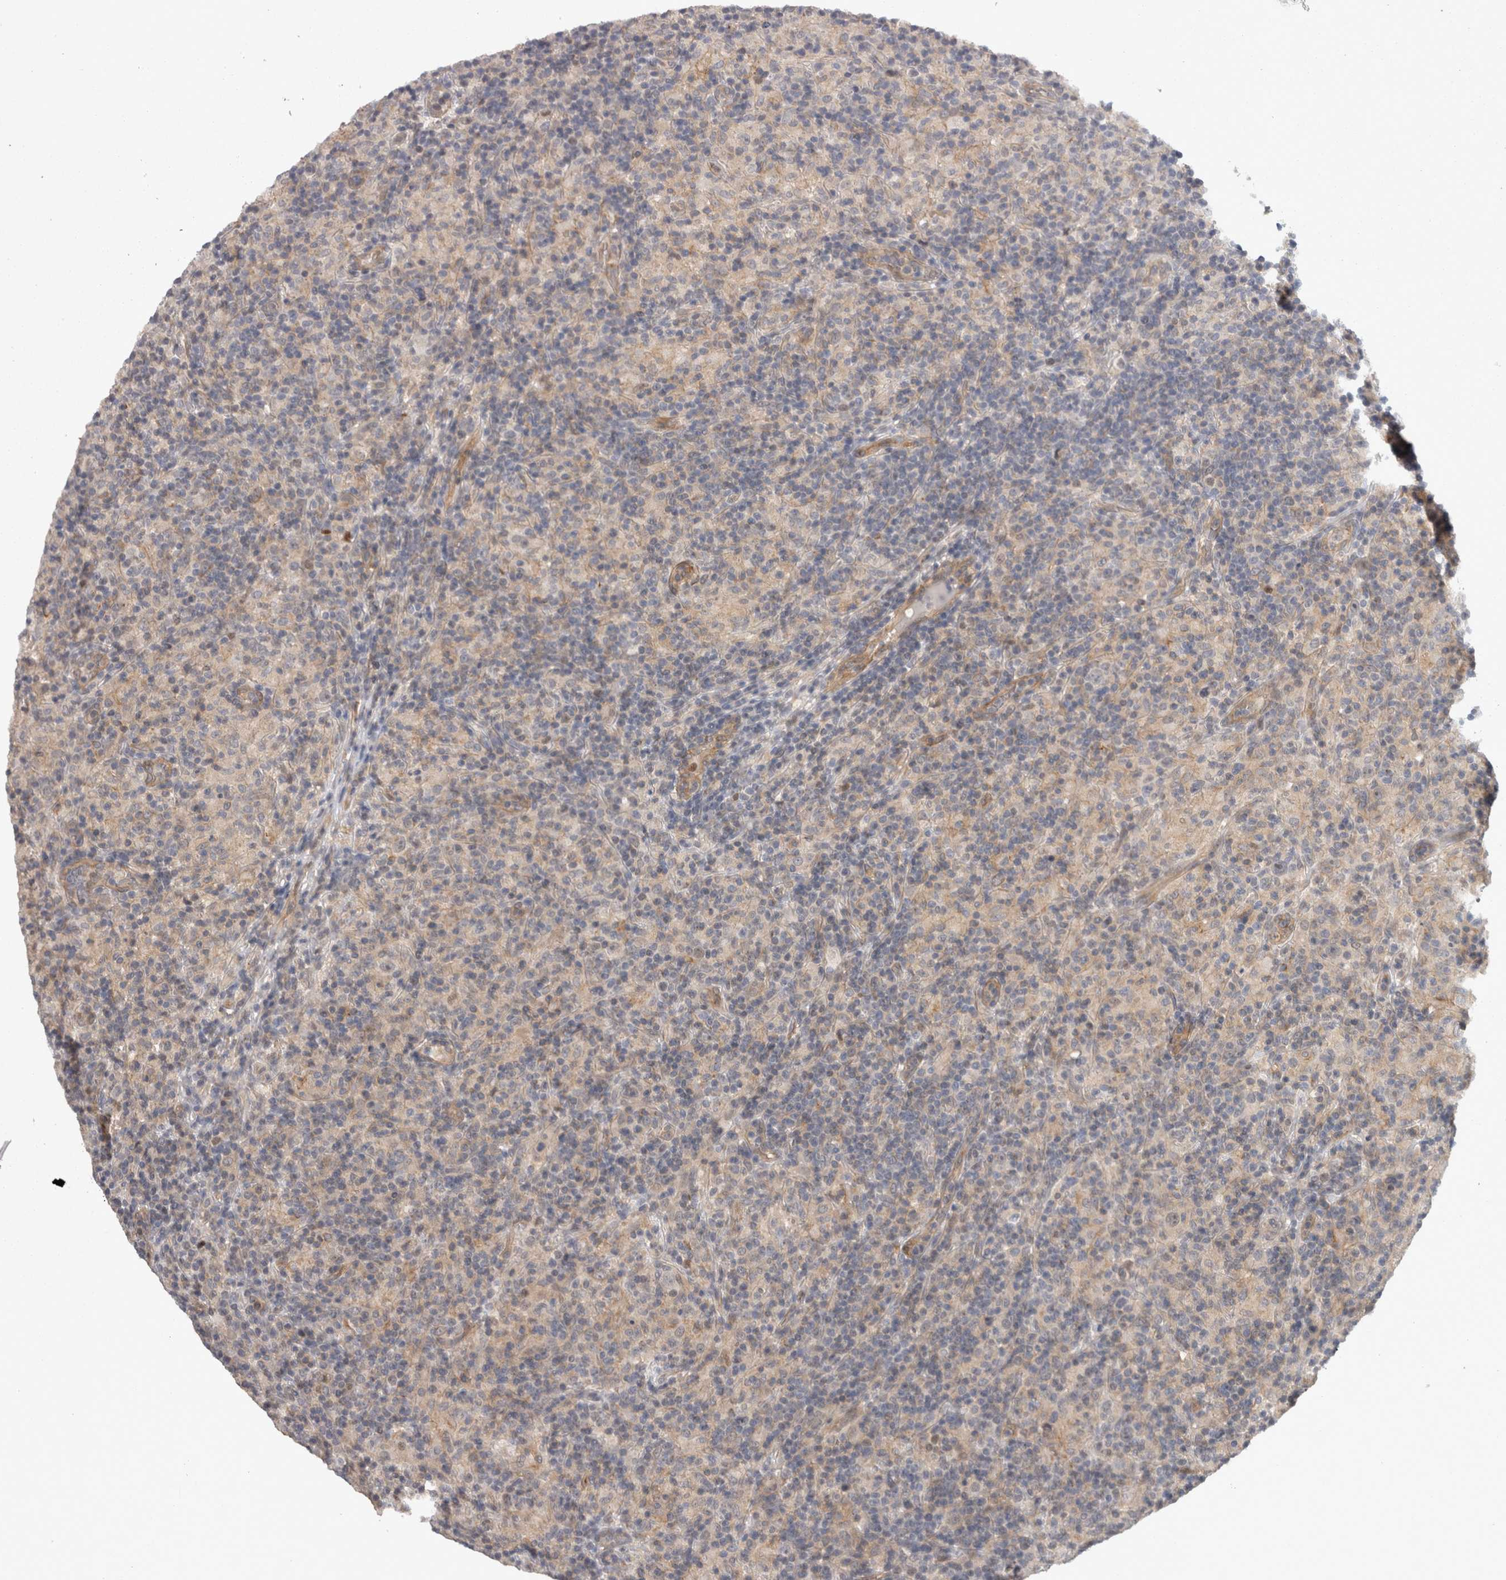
{"staining": {"intensity": "negative", "quantity": "none", "location": "none"}, "tissue": "lymphoma", "cell_type": "Tumor cells", "image_type": "cancer", "snomed": [{"axis": "morphology", "description": "Hodgkin's disease, NOS"}, {"axis": "topography", "description": "Lymph node"}], "caption": "Tumor cells show no significant staining in lymphoma. (Brightfield microscopy of DAB immunohistochemistry at high magnification).", "gene": "RMDN1", "patient": {"sex": "male", "age": 70}}